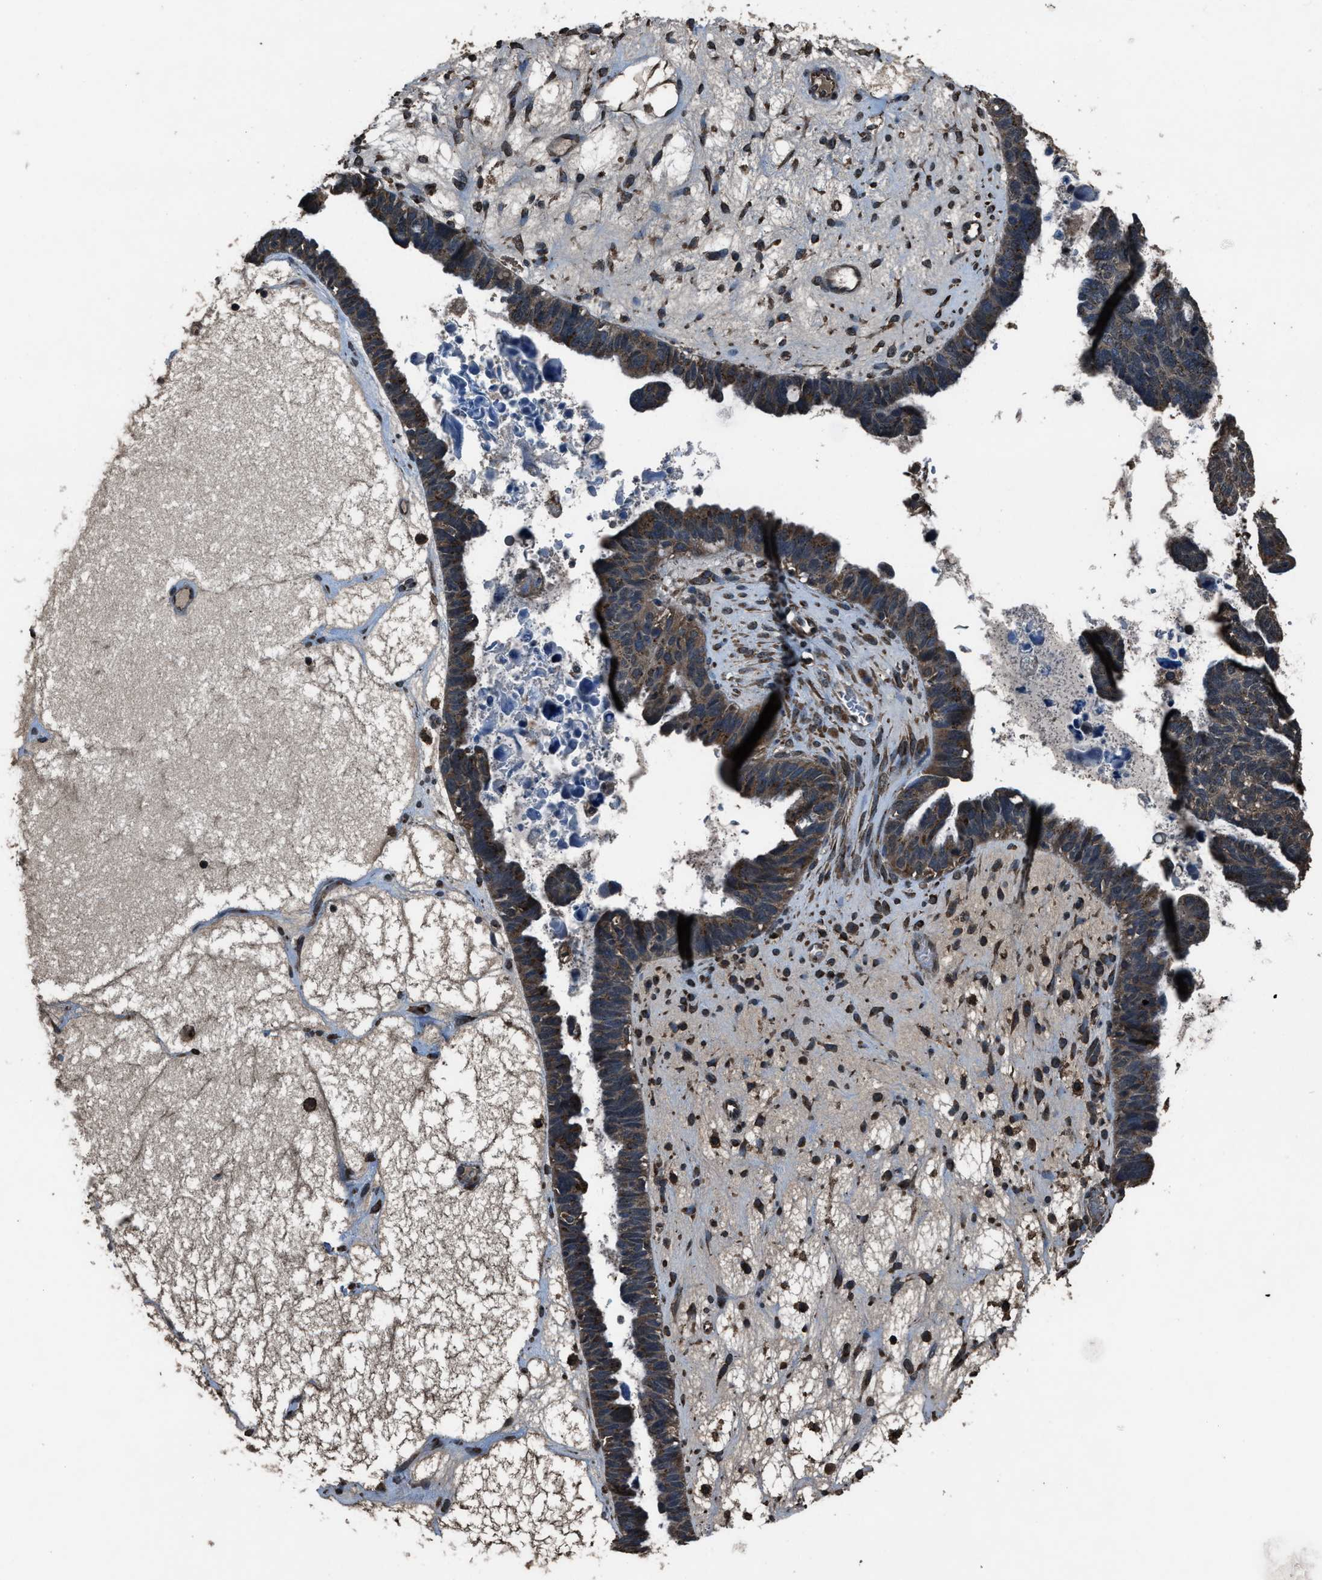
{"staining": {"intensity": "moderate", "quantity": "25%-75%", "location": "cytoplasmic/membranous"}, "tissue": "ovarian cancer", "cell_type": "Tumor cells", "image_type": "cancer", "snomed": [{"axis": "morphology", "description": "Cystadenocarcinoma, serous, NOS"}, {"axis": "topography", "description": "Ovary"}], "caption": "Protein staining reveals moderate cytoplasmic/membranous positivity in about 25%-75% of tumor cells in serous cystadenocarcinoma (ovarian).", "gene": "SLC38A10", "patient": {"sex": "female", "age": 79}}